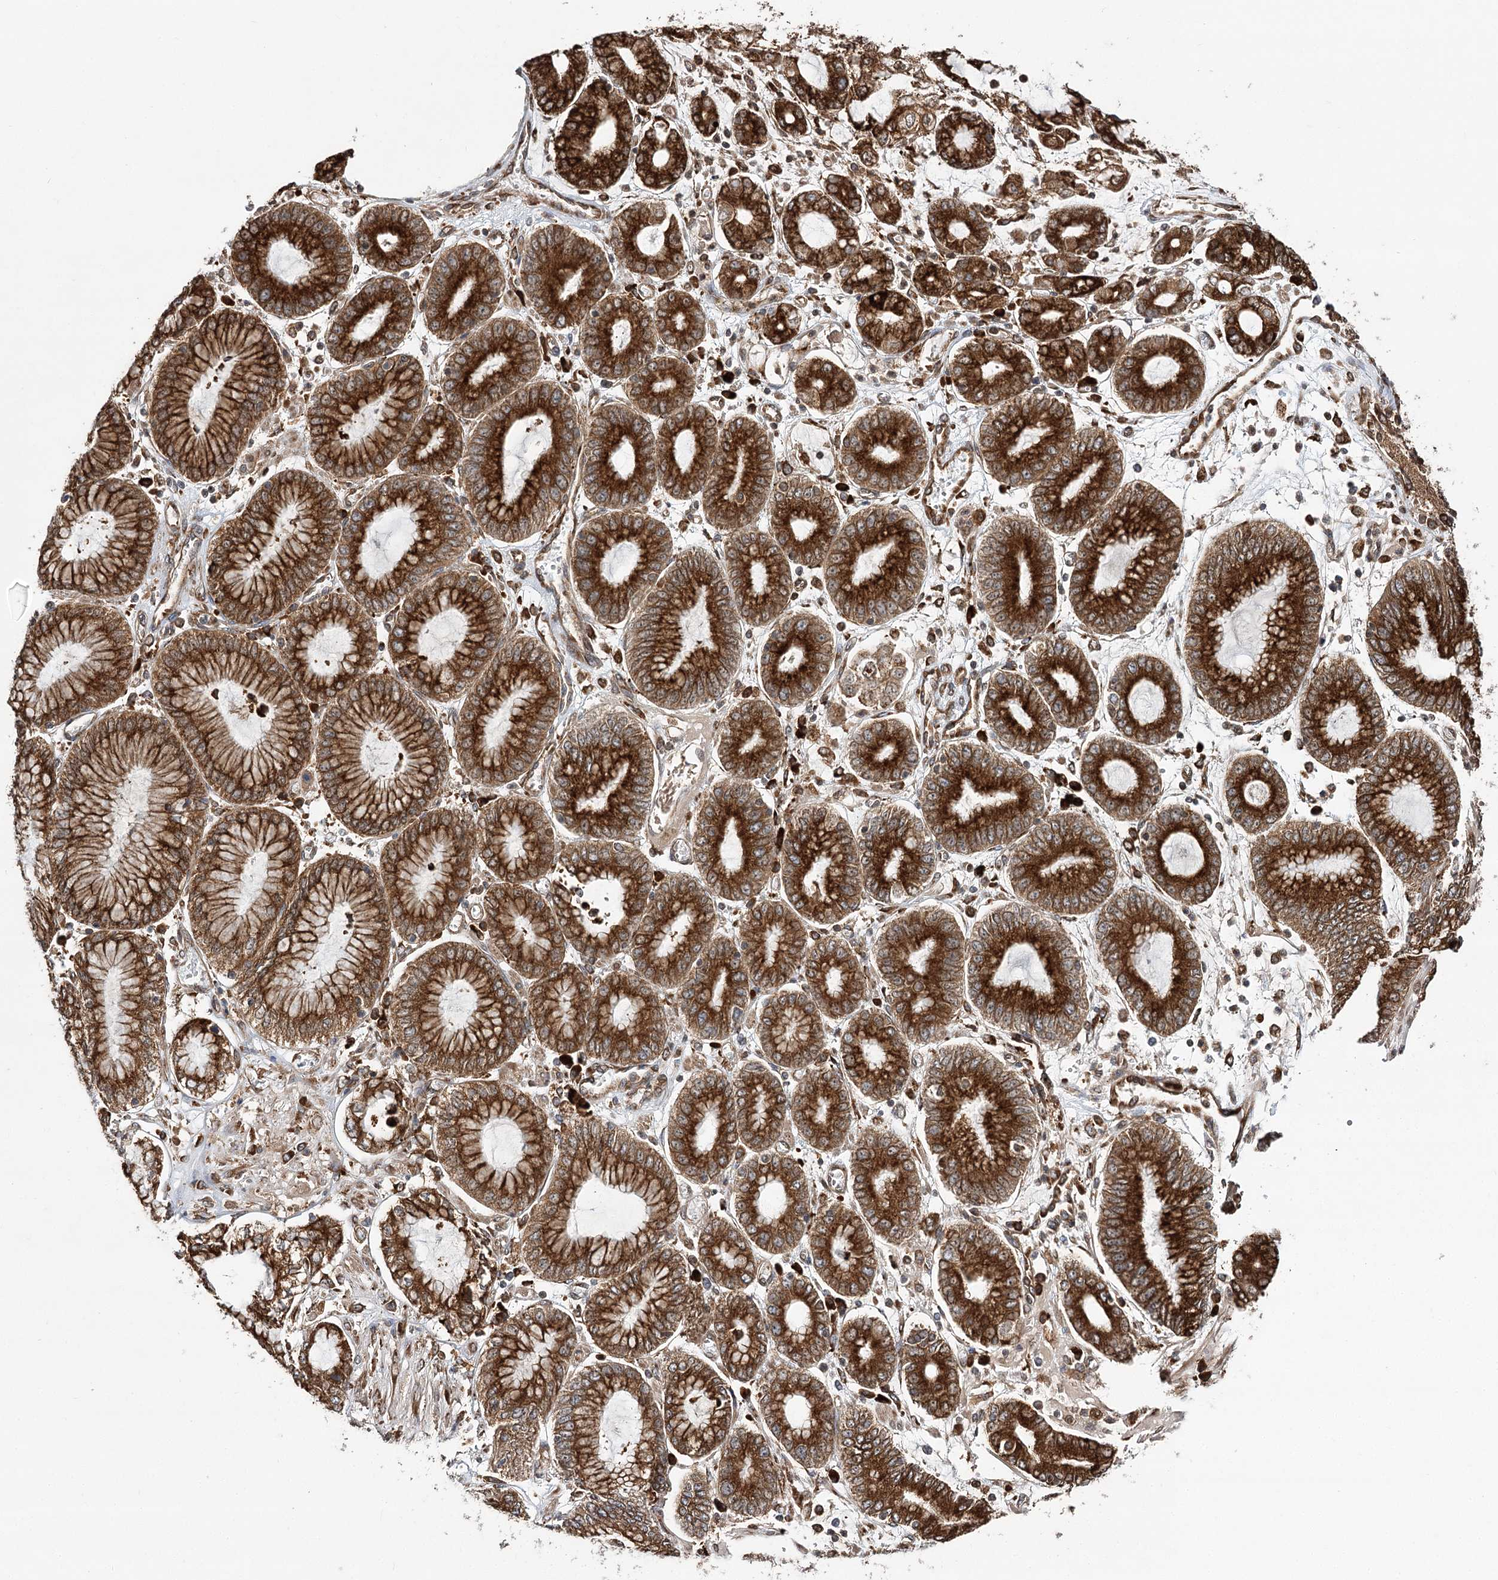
{"staining": {"intensity": "strong", "quantity": ">75%", "location": "cytoplasmic/membranous"}, "tissue": "stomach cancer", "cell_type": "Tumor cells", "image_type": "cancer", "snomed": [{"axis": "morphology", "description": "Adenocarcinoma, NOS"}, {"axis": "topography", "description": "Stomach"}], "caption": "Immunohistochemistry of human adenocarcinoma (stomach) reveals high levels of strong cytoplasmic/membranous expression in approximately >75% of tumor cells.", "gene": "DNAJB14", "patient": {"sex": "male", "age": 76}}